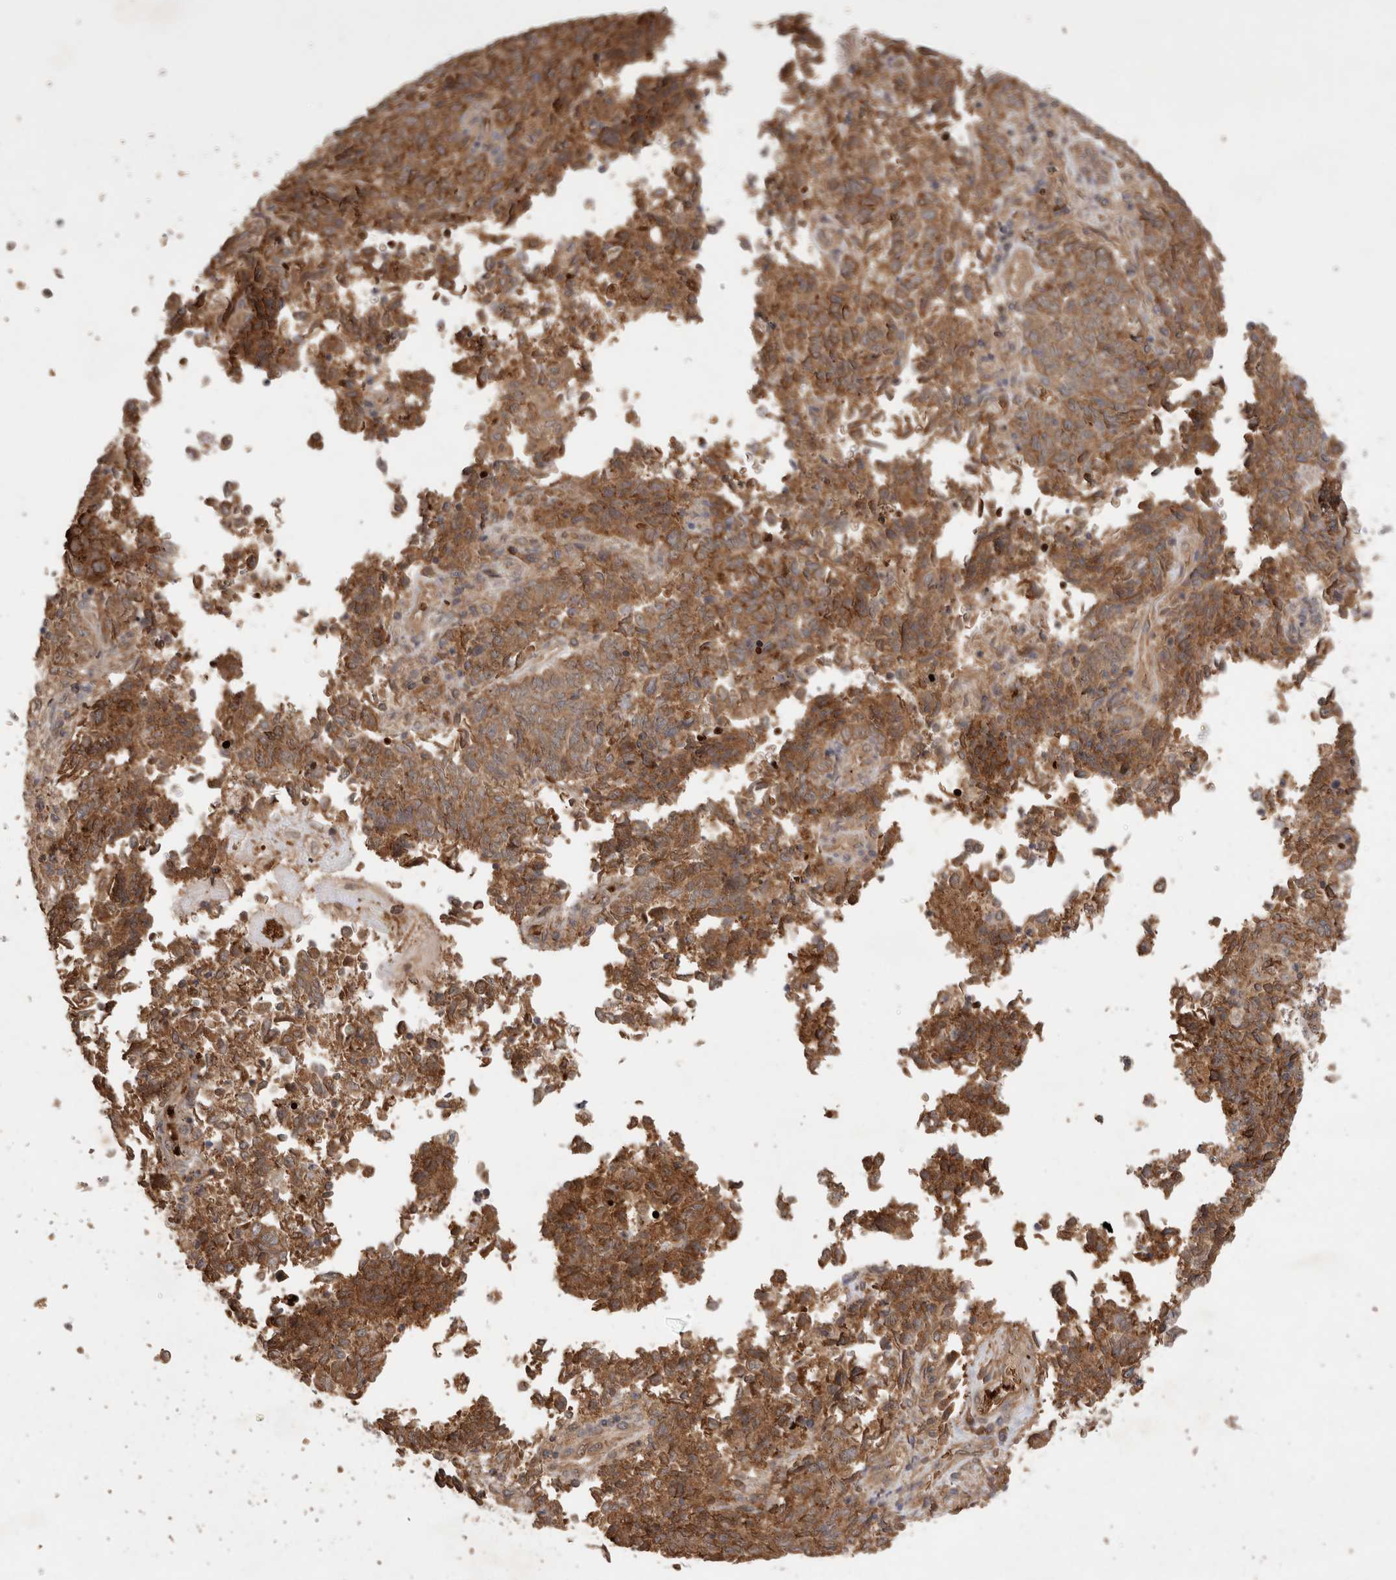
{"staining": {"intensity": "moderate", "quantity": ">75%", "location": "cytoplasmic/membranous"}, "tissue": "endometrial cancer", "cell_type": "Tumor cells", "image_type": "cancer", "snomed": [{"axis": "morphology", "description": "Adenocarcinoma, NOS"}, {"axis": "topography", "description": "Endometrium"}], "caption": "Protein staining by immunohistochemistry displays moderate cytoplasmic/membranous staining in approximately >75% of tumor cells in endometrial cancer.", "gene": "FAM221A", "patient": {"sex": "female", "age": 80}}